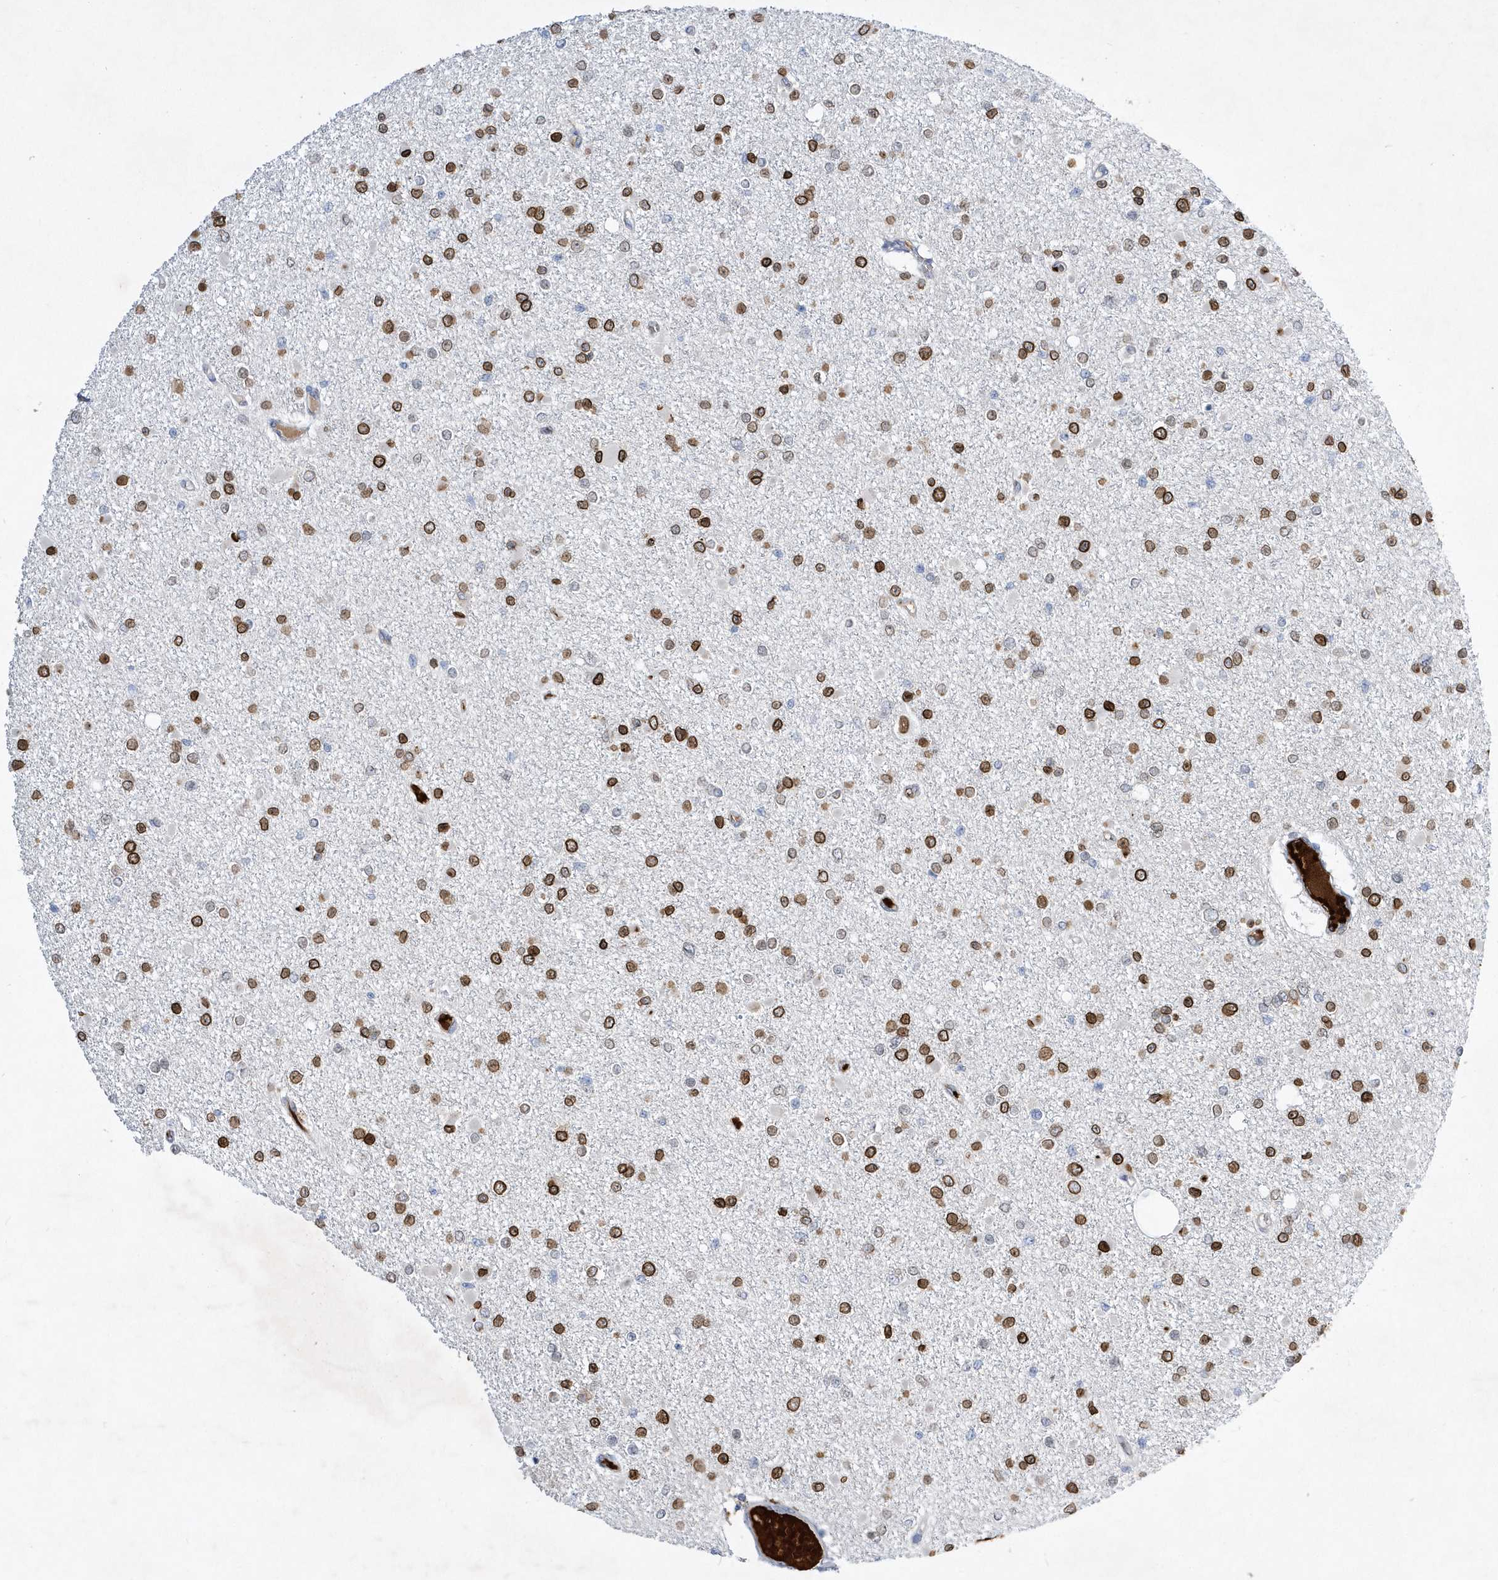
{"staining": {"intensity": "strong", "quantity": ">75%", "location": "cytoplasmic/membranous,nuclear"}, "tissue": "glioma", "cell_type": "Tumor cells", "image_type": "cancer", "snomed": [{"axis": "morphology", "description": "Glioma, malignant, Low grade"}, {"axis": "topography", "description": "Brain"}], "caption": "Malignant low-grade glioma stained with a brown dye demonstrates strong cytoplasmic/membranous and nuclear positive expression in about >75% of tumor cells.", "gene": "ZNF875", "patient": {"sex": "female", "age": 22}}